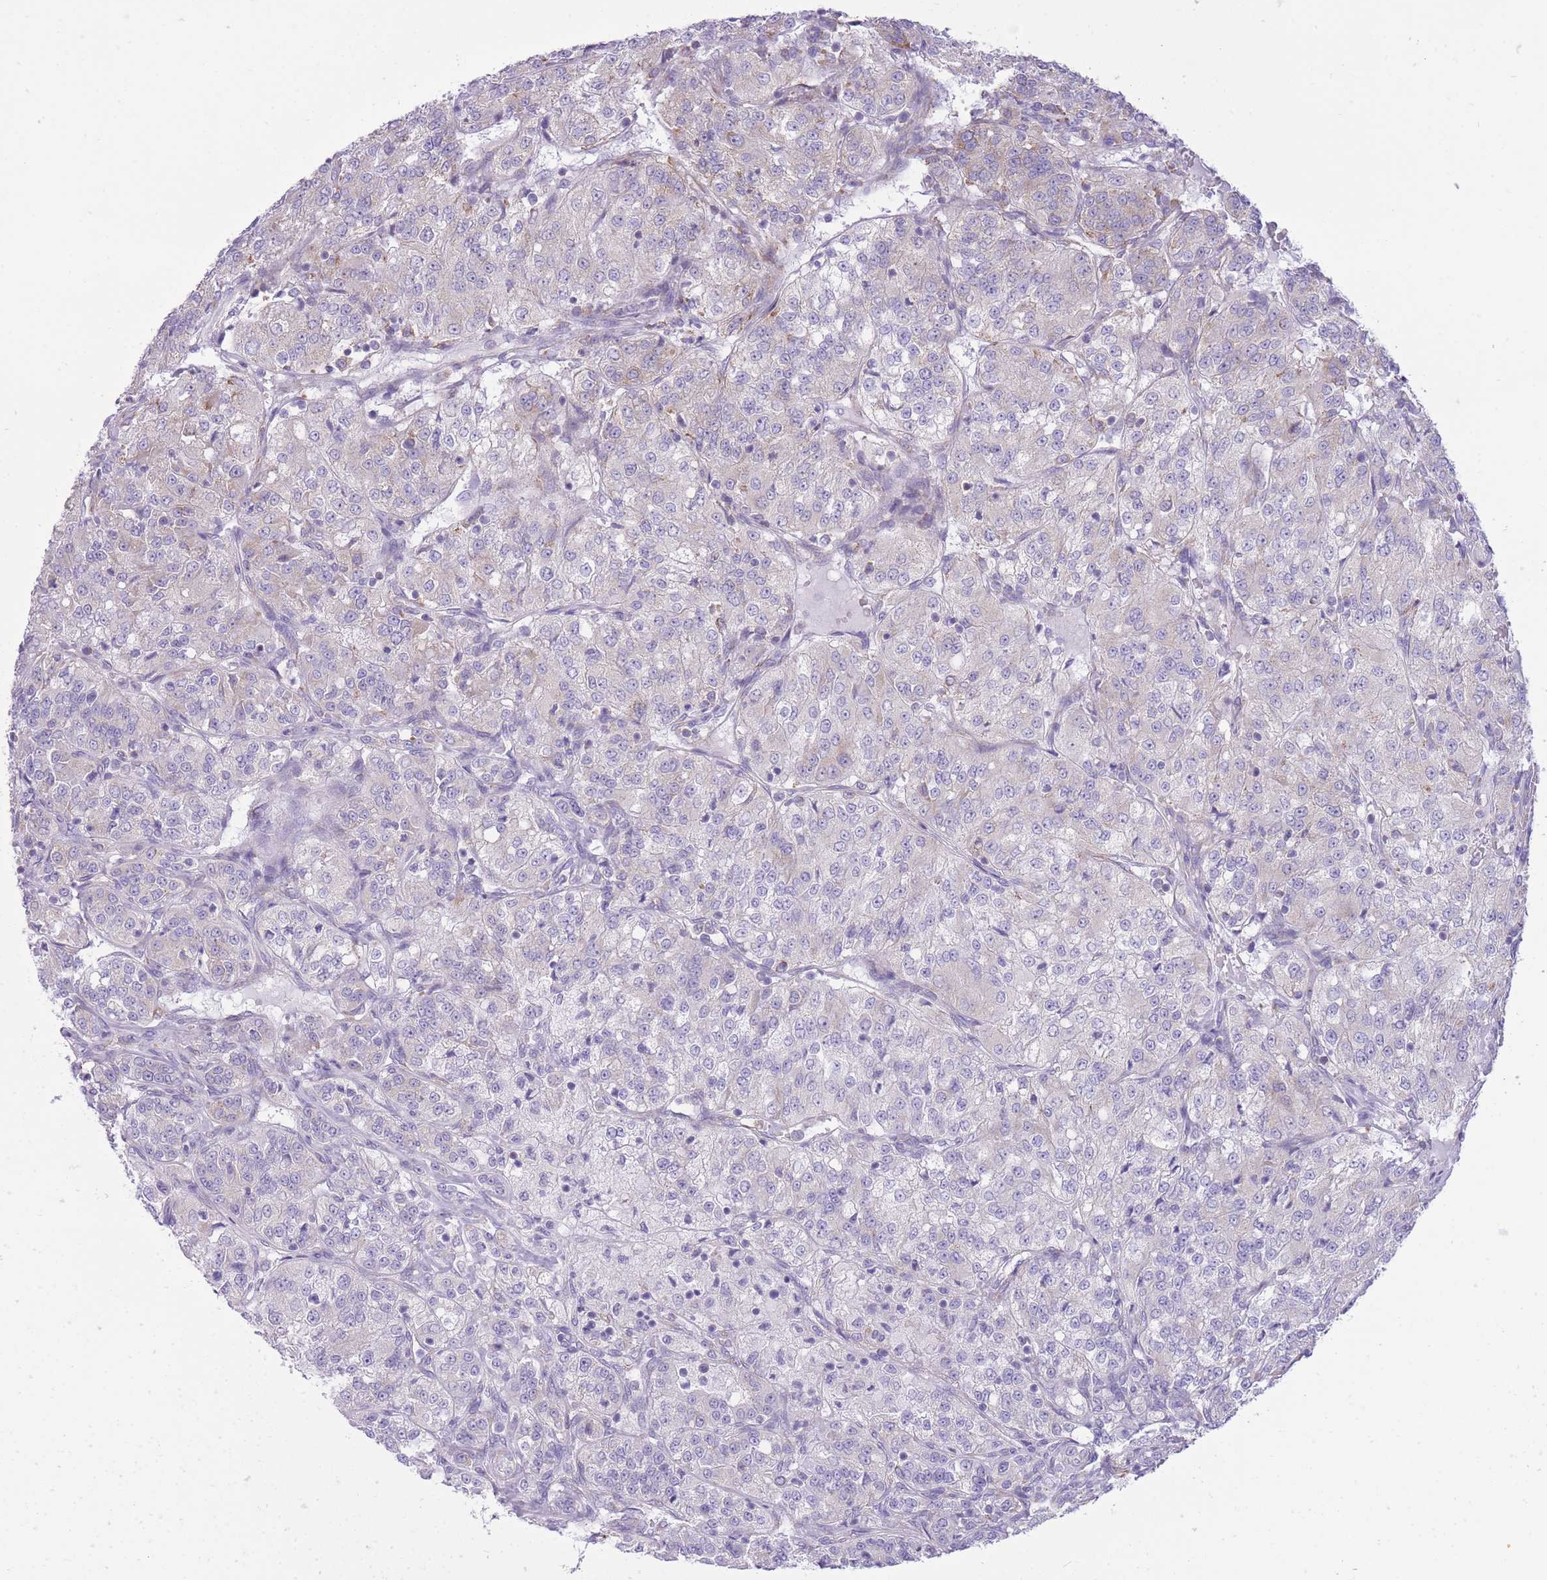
{"staining": {"intensity": "negative", "quantity": "none", "location": "none"}, "tissue": "renal cancer", "cell_type": "Tumor cells", "image_type": "cancer", "snomed": [{"axis": "morphology", "description": "Adenocarcinoma, NOS"}, {"axis": "topography", "description": "Kidney"}], "caption": "Micrograph shows no significant protein staining in tumor cells of renal cancer (adenocarcinoma).", "gene": "ZNF501", "patient": {"sex": "female", "age": 63}}